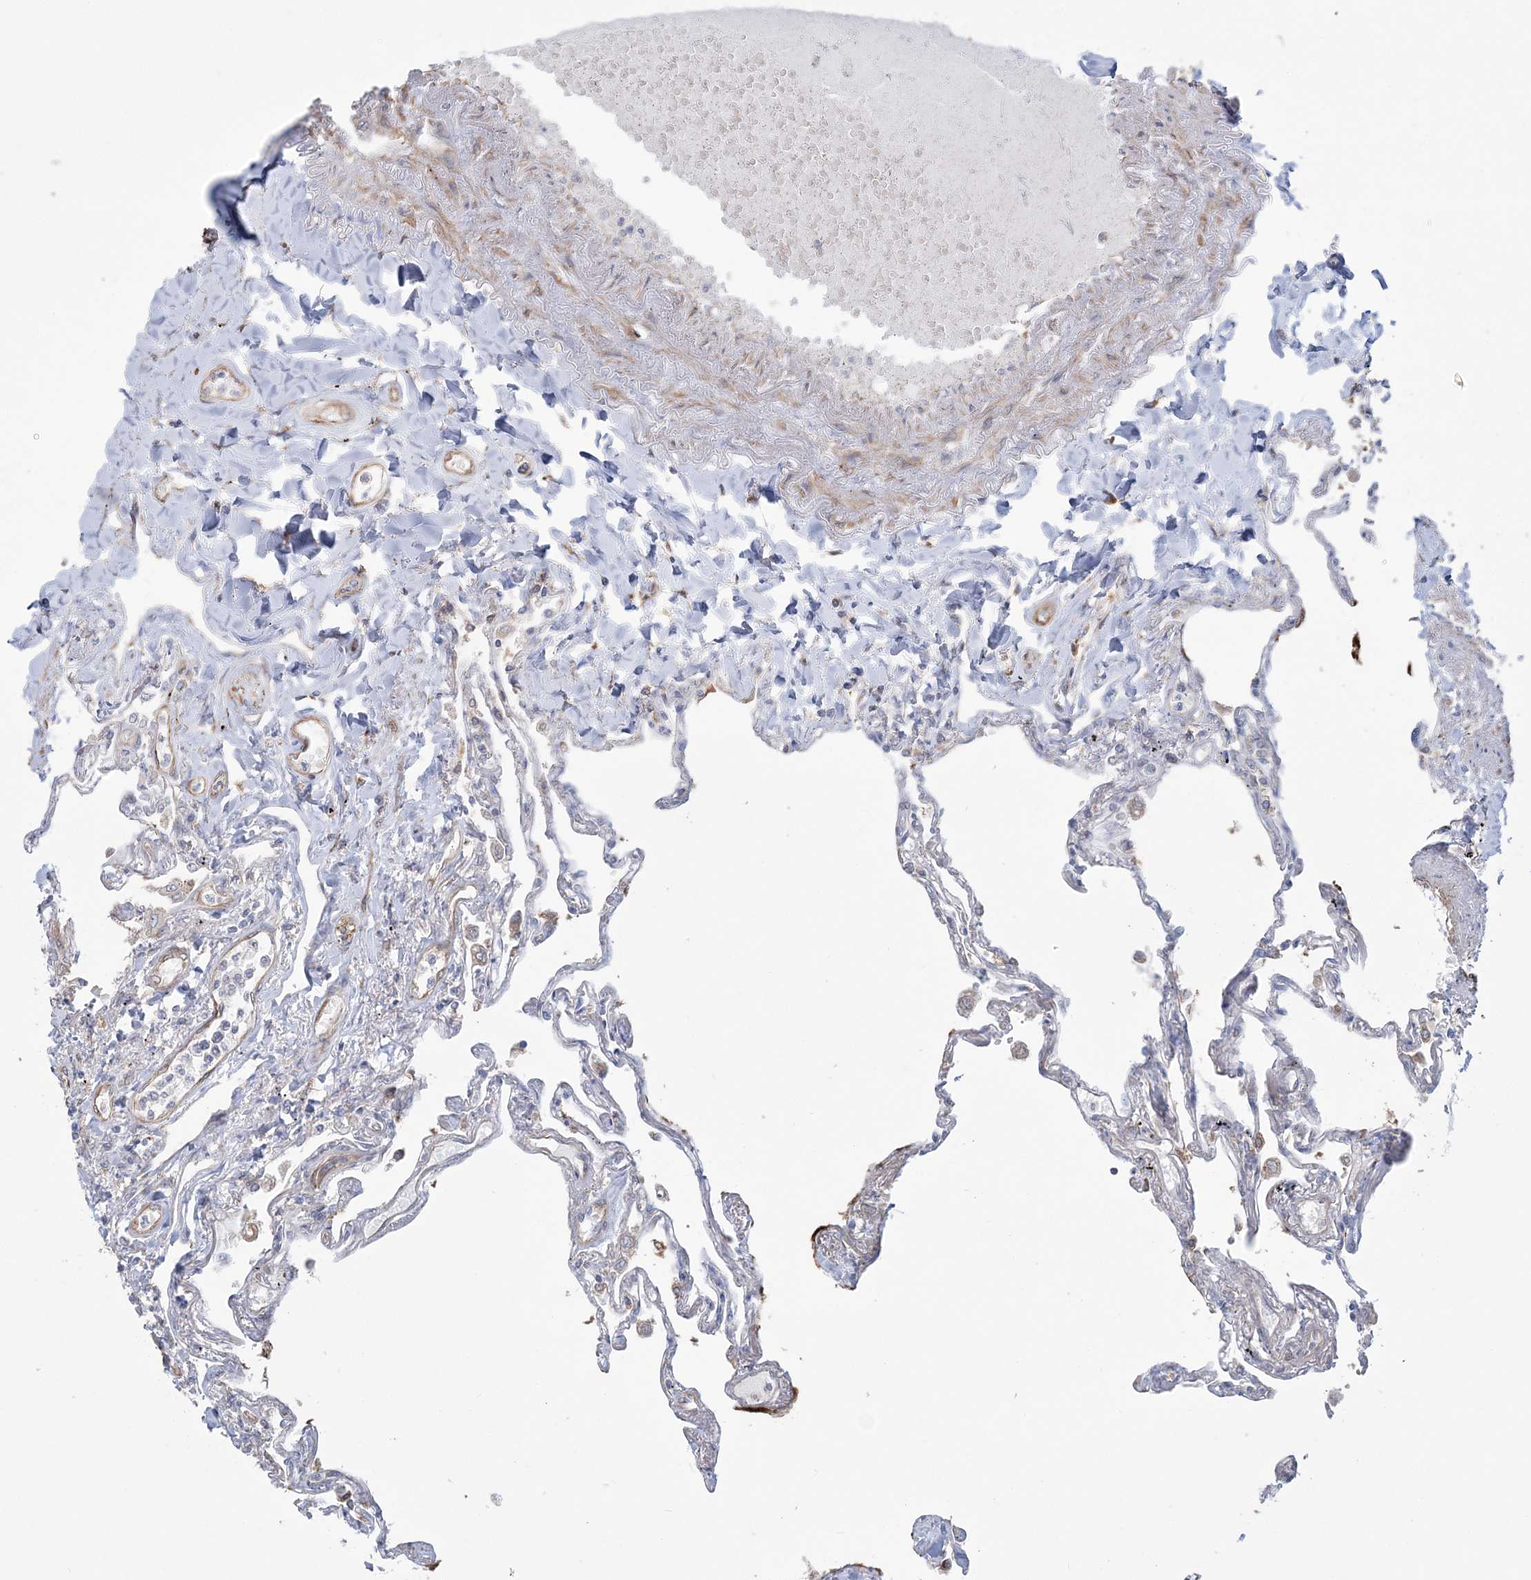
{"staining": {"intensity": "negative", "quantity": "none", "location": "none"}, "tissue": "lung", "cell_type": "Alveolar cells", "image_type": "normal", "snomed": [{"axis": "morphology", "description": "Normal tissue, NOS"}, {"axis": "topography", "description": "Lung"}], "caption": "A high-resolution image shows immunohistochemistry (IHC) staining of unremarkable lung, which displays no significant expression in alveolar cells. (DAB (3,3'-diaminobenzidine) immunohistochemistry, high magnification).", "gene": "ZNF821", "patient": {"sex": "female", "age": 67}}